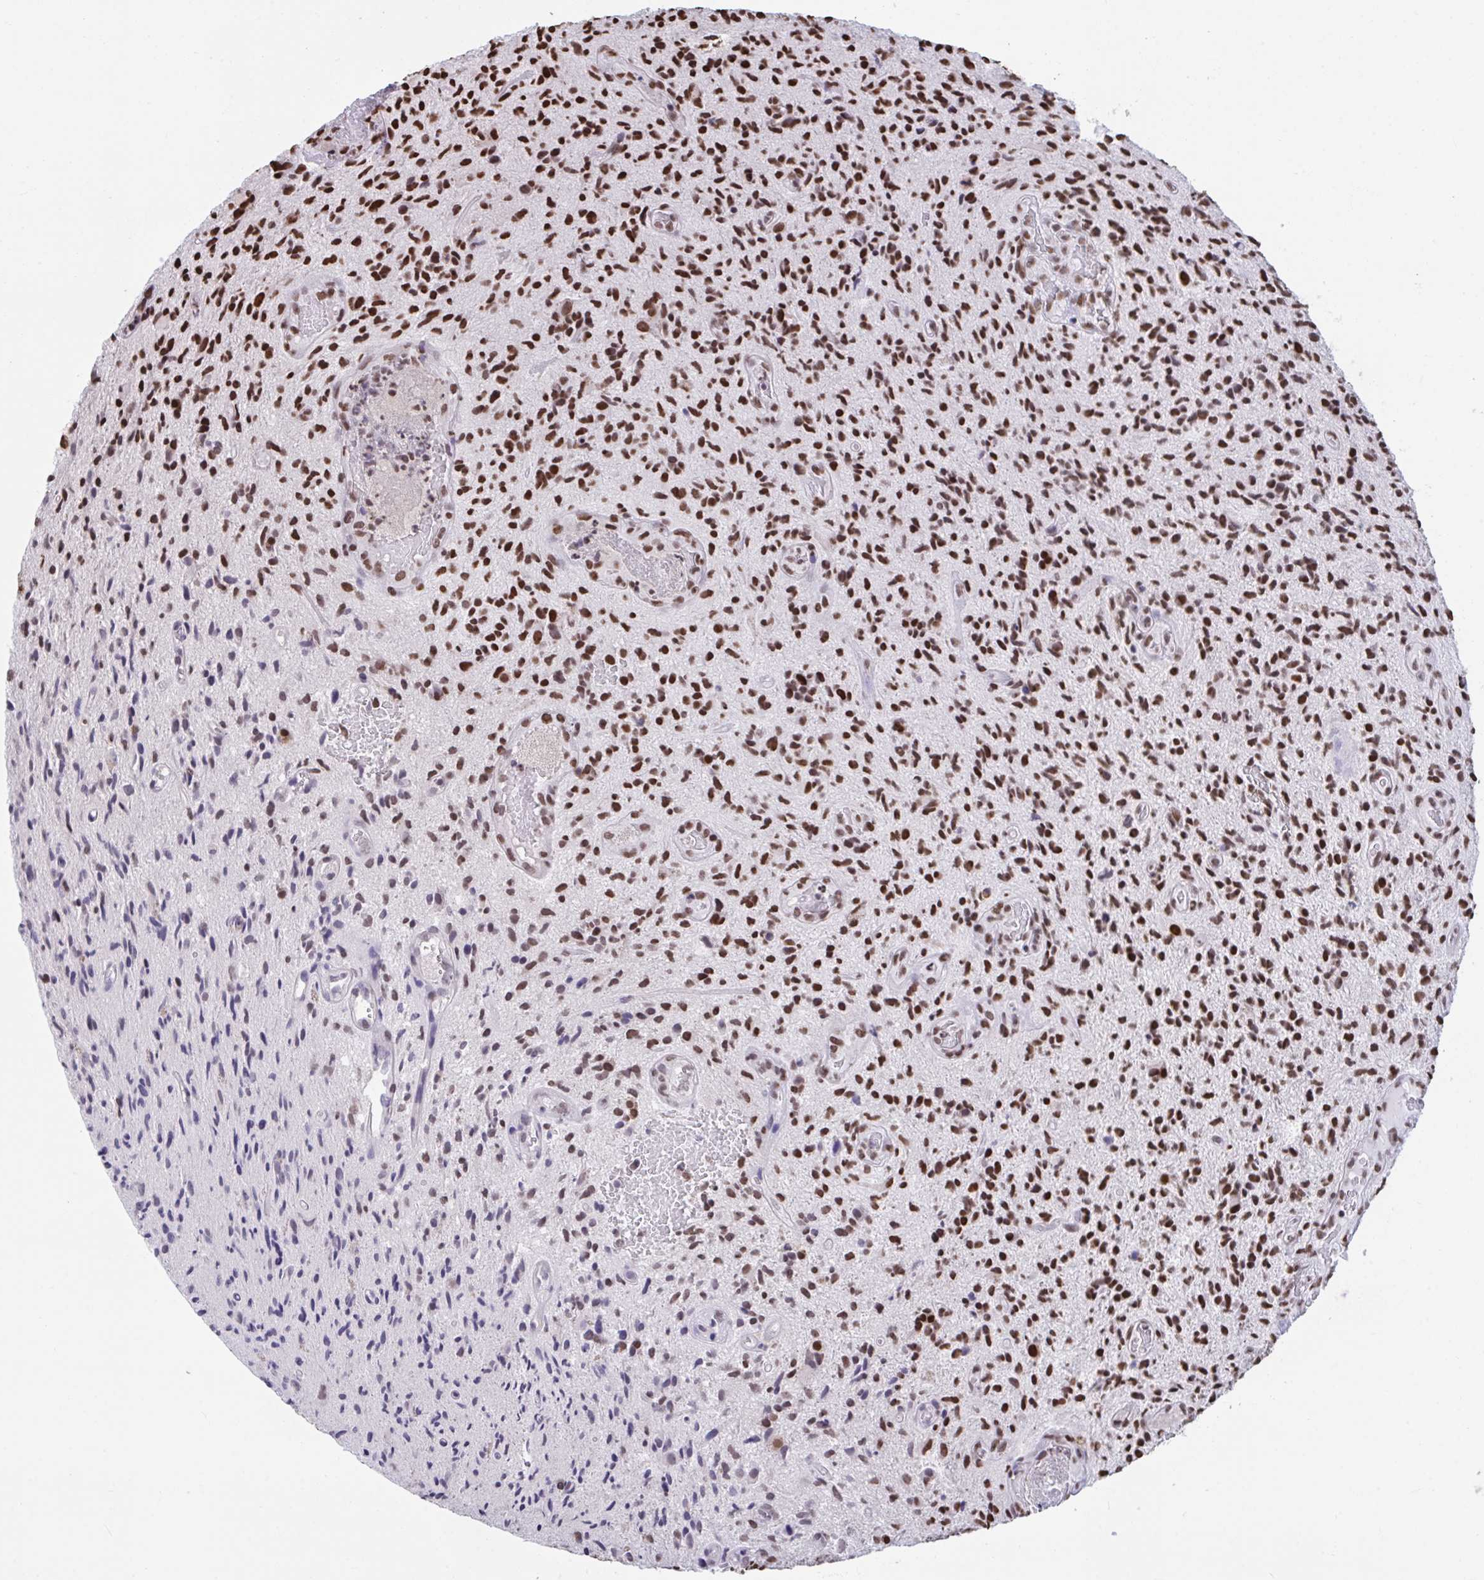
{"staining": {"intensity": "strong", "quantity": ">75%", "location": "nuclear"}, "tissue": "glioma", "cell_type": "Tumor cells", "image_type": "cancer", "snomed": [{"axis": "morphology", "description": "Glioma, malignant, High grade"}, {"axis": "topography", "description": "Brain"}], "caption": "Tumor cells reveal strong nuclear positivity in about >75% of cells in malignant glioma (high-grade). (IHC, brightfield microscopy, high magnification).", "gene": "HNRNPDL", "patient": {"sex": "male", "age": 55}}